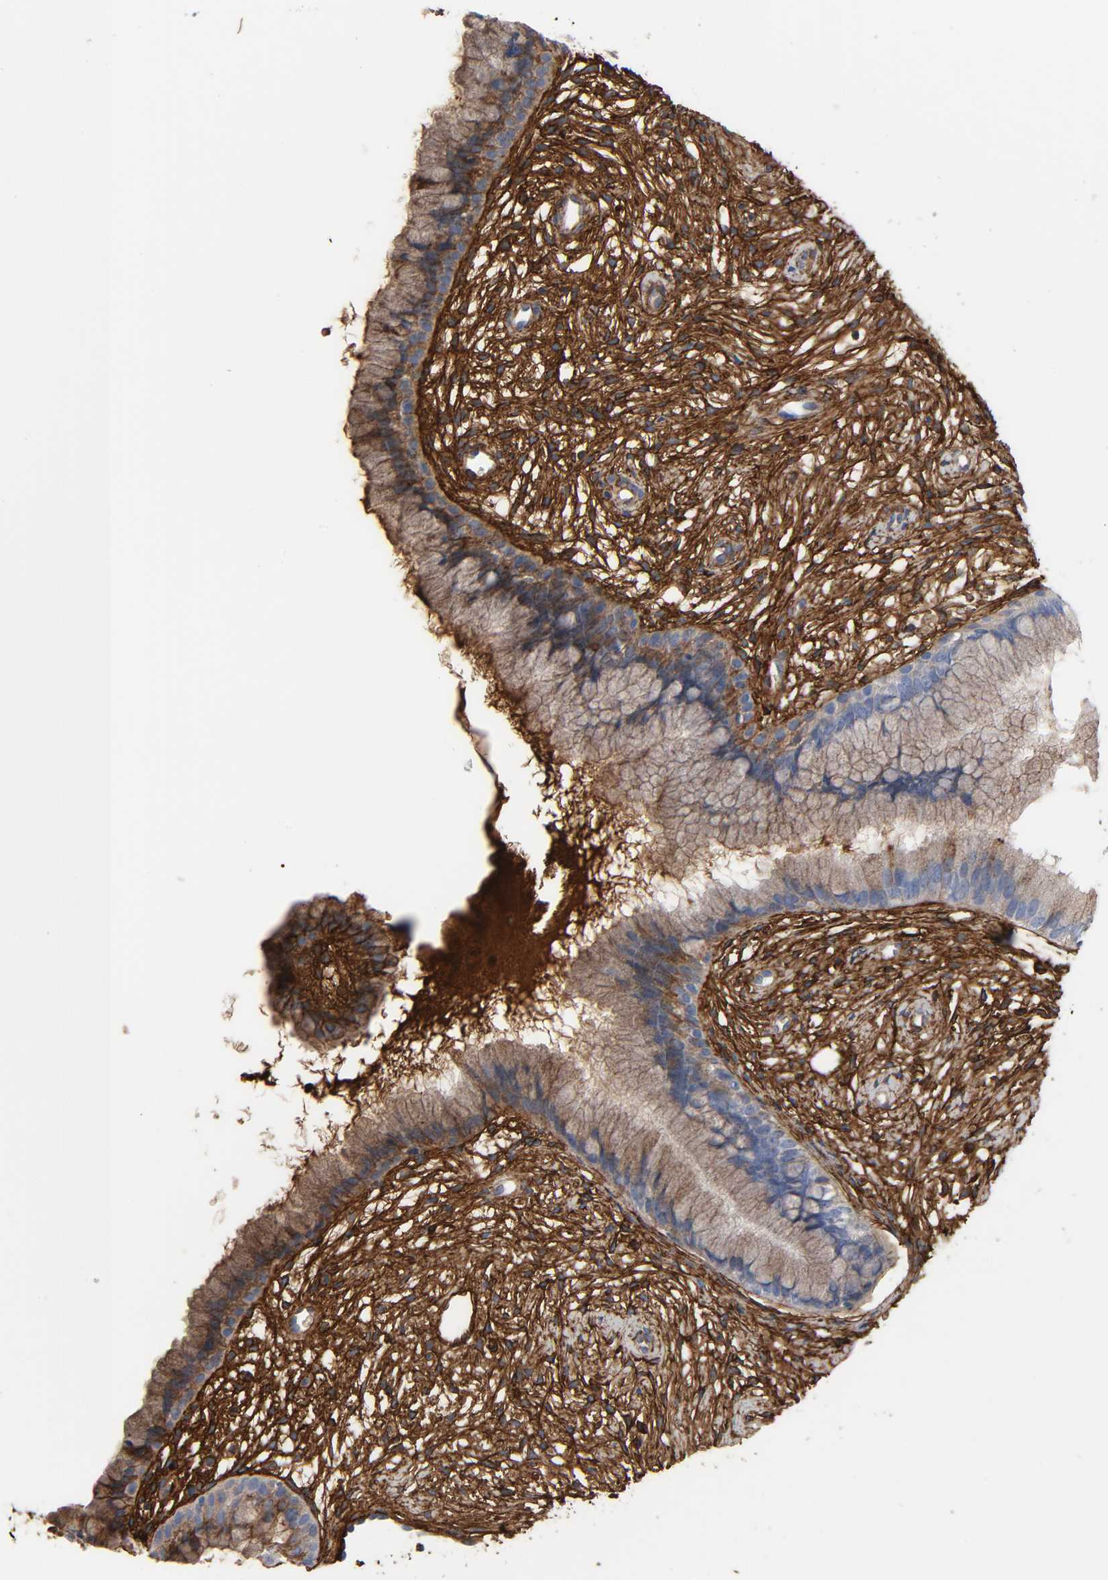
{"staining": {"intensity": "moderate", "quantity": ">75%", "location": "cytoplasmic/membranous"}, "tissue": "cervix", "cell_type": "Glandular cells", "image_type": "normal", "snomed": [{"axis": "morphology", "description": "Normal tissue, NOS"}, {"axis": "topography", "description": "Cervix"}], "caption": "This is a micrograph of immunohistochemistry (IHC) staining of unremarkable cervix, which shows moderate positivity in the cytoplasmic/membranous of glandular cells.", "gene": "FBLN1", "patient": {"sex": "female", "age": 39}}